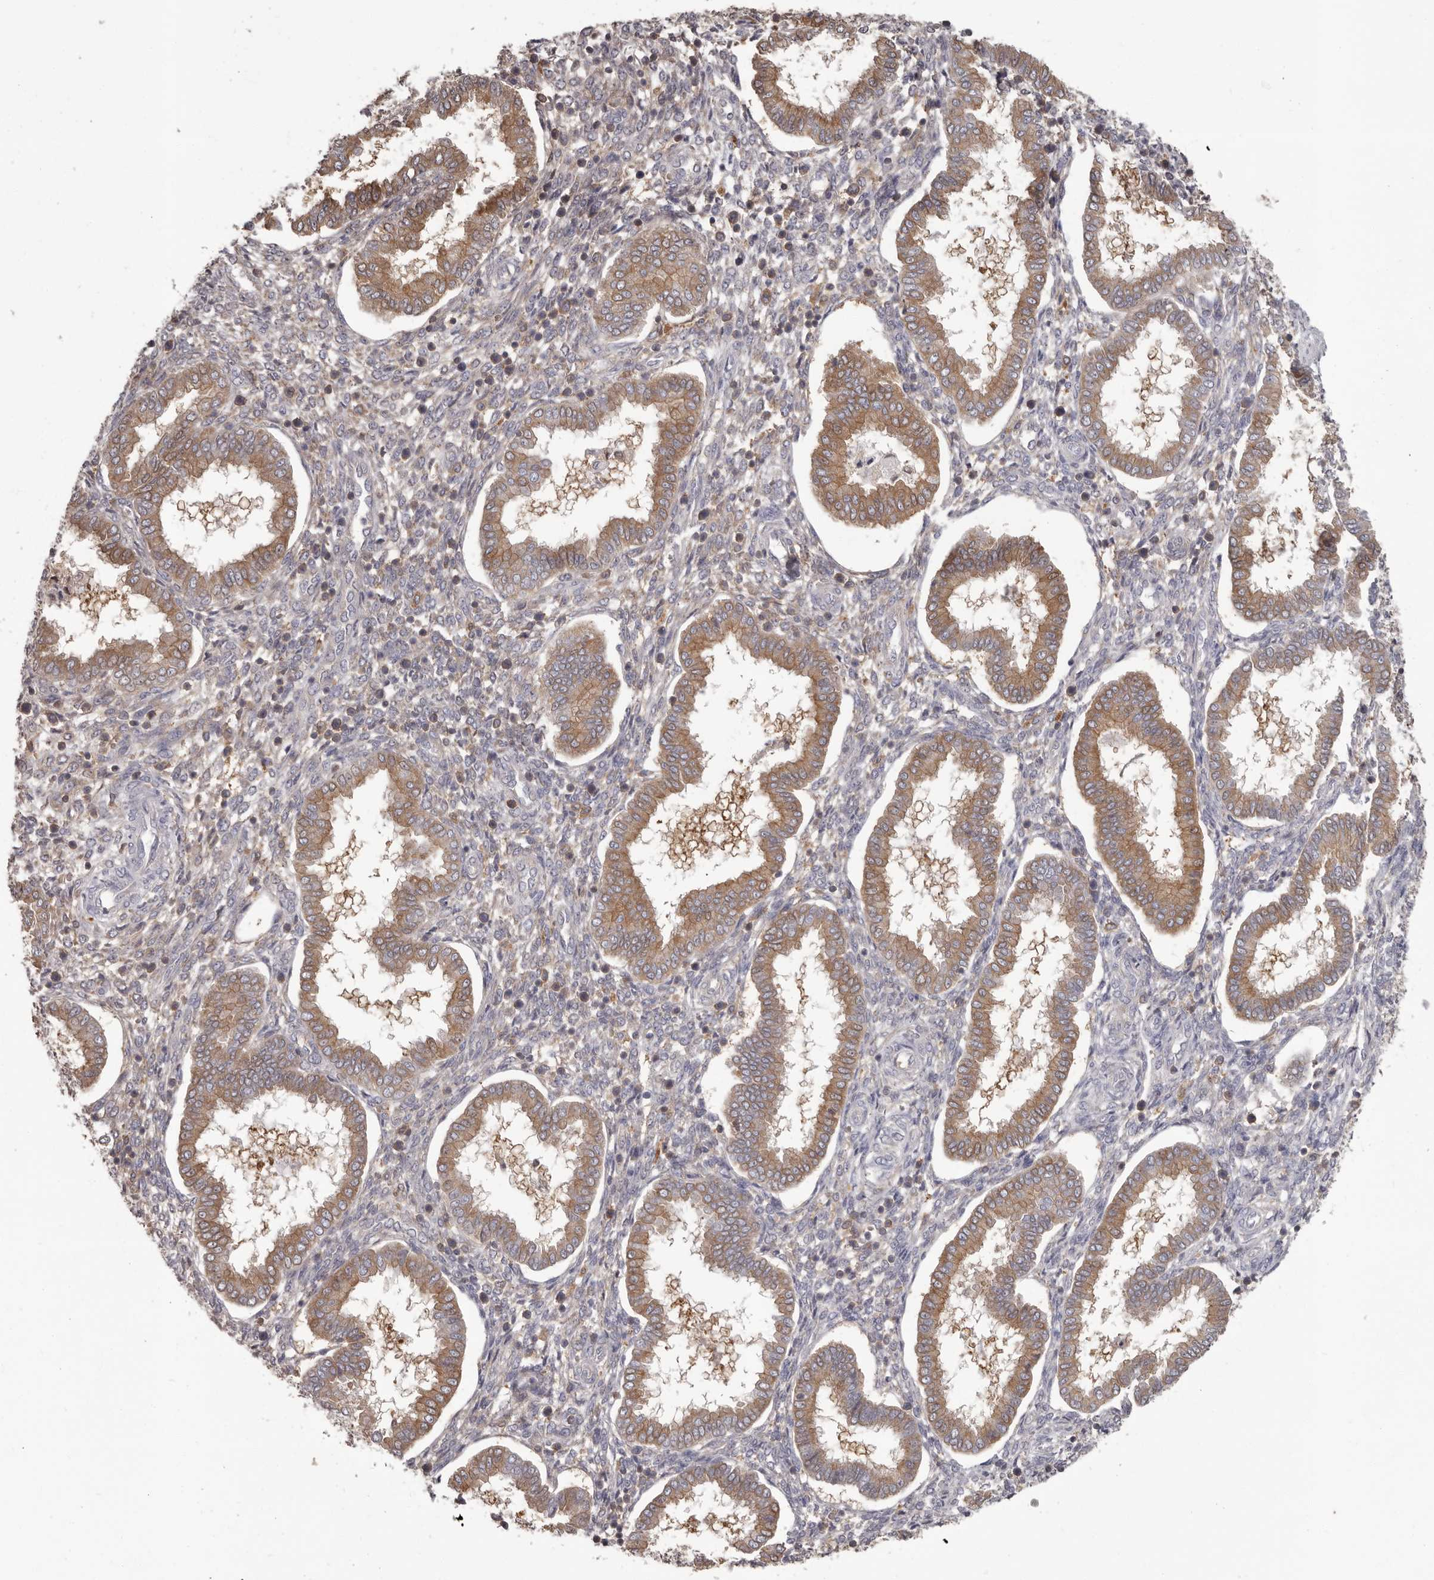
{"staining": {"intensity": "negative", "quantity": "none", "location": "none"}, "tissue": "endometrium", "cell_type": "Cells in endometrial stroma", "image_type": "normal", "snomed": [{"axis": "morphology", "description": "Normal tissue, NOS"}, {"axis": "topography", "description": "Endometrium"}], "caption": "This is an immunohistochemistry (IHC) image of unremarkable endometrium. There is no expression in cells in endometrial stroma.", "gene": "APEH", "patient": {"sex": "female", "age": 24}}